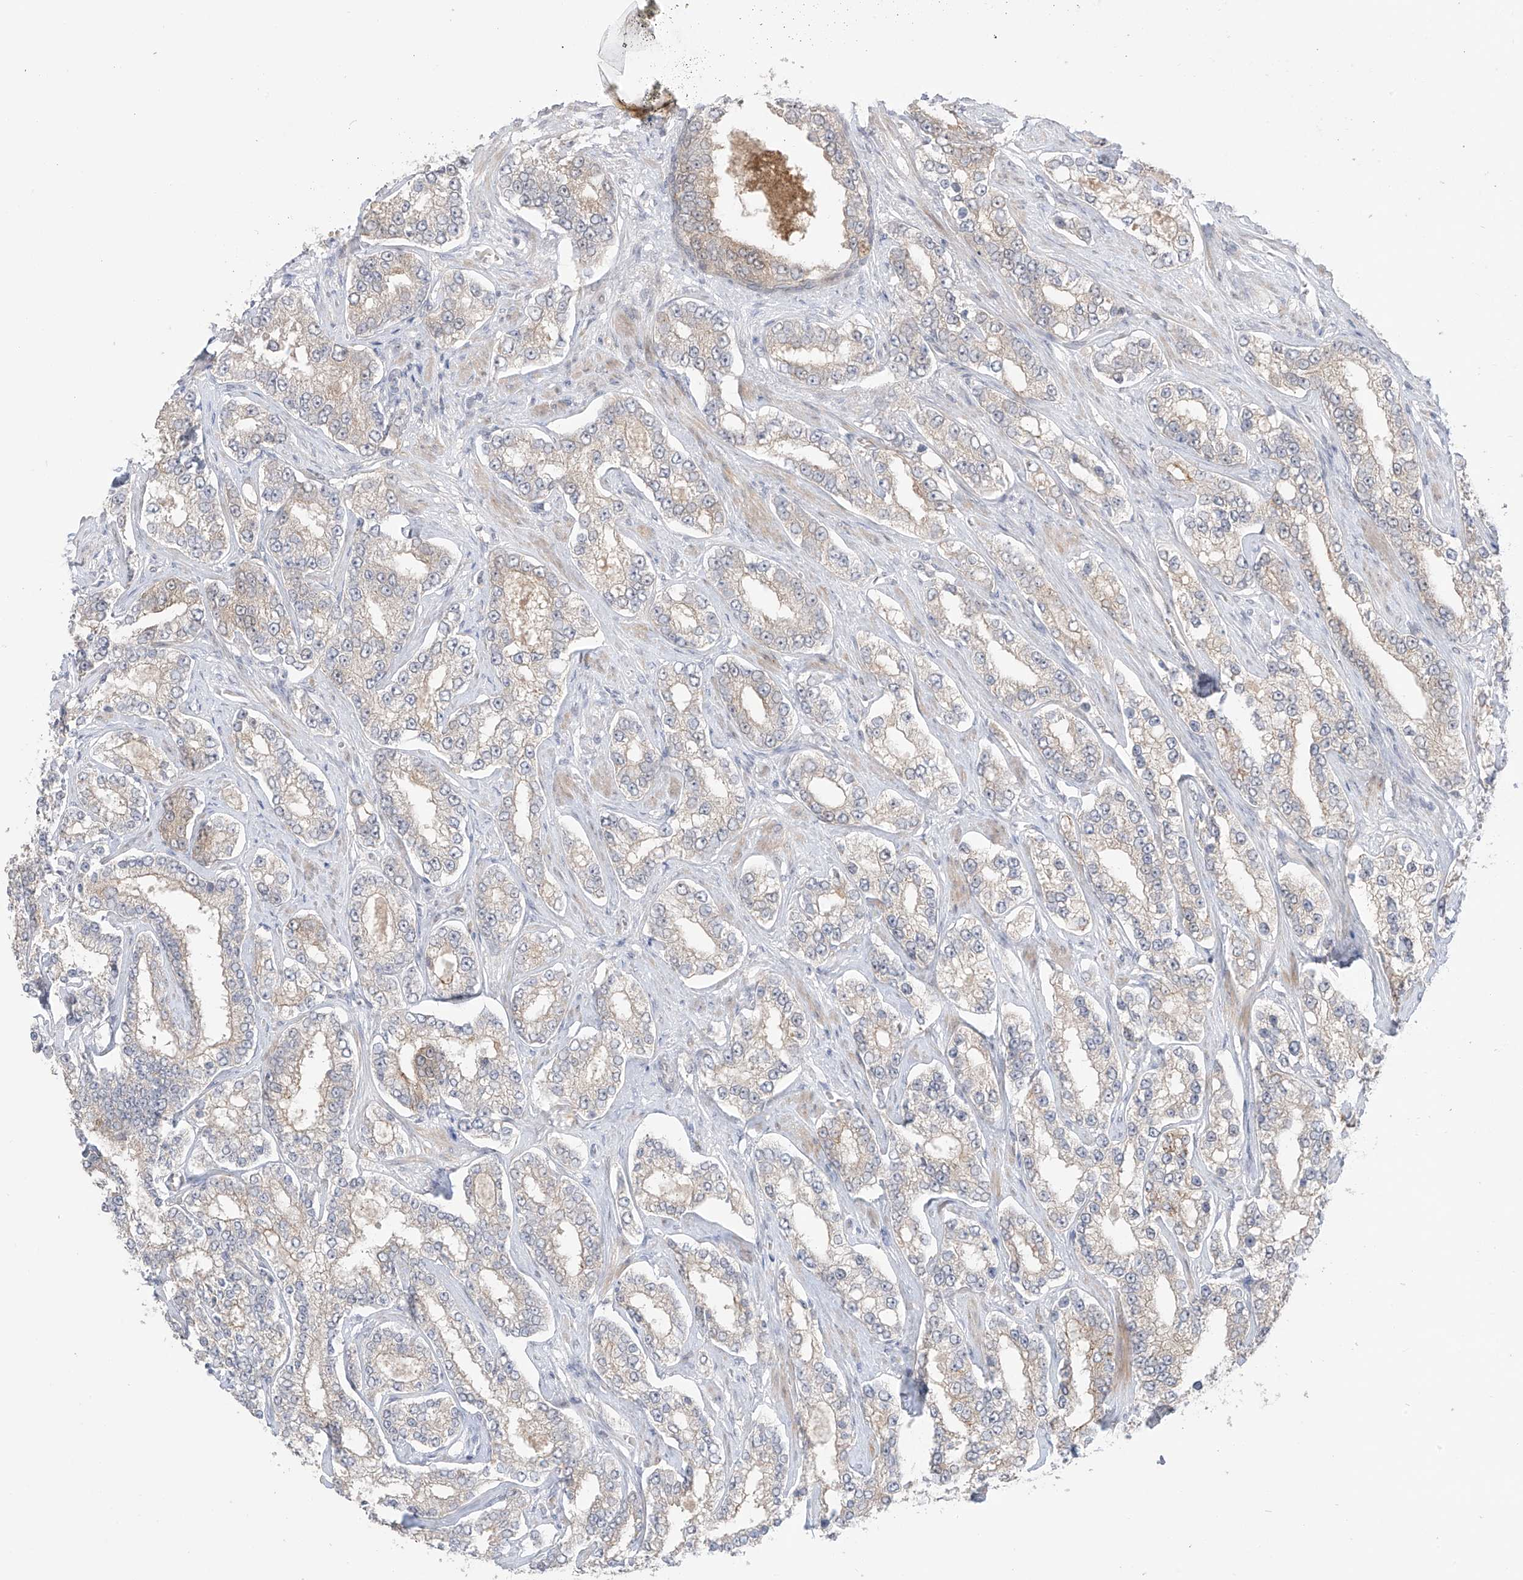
{"staining": {"intensity": "negative", "quantity": "none", "location": "none"}, "tissue": "prostate cancer", "cell_type": "Tumor cells", "image_type": "cancer", "snomed": [{"axis": "morphology", "description": "Normal tissue, NOS"}, {"axis": "morphology", "description": "Adenocarcinoma, High grade"}, {"axis": "topography", "description": "Prostate"}], "caption": "An immunohistochemistry photomicrograph of prostate cancer (adenocarcinoma (high-grade)) is shown. There is no staining in tumor cells of prostate cancer (adenocarcinoma (high-grade)).", "gene": "OGT", "patient": {"sex": "male", "age": 83}}